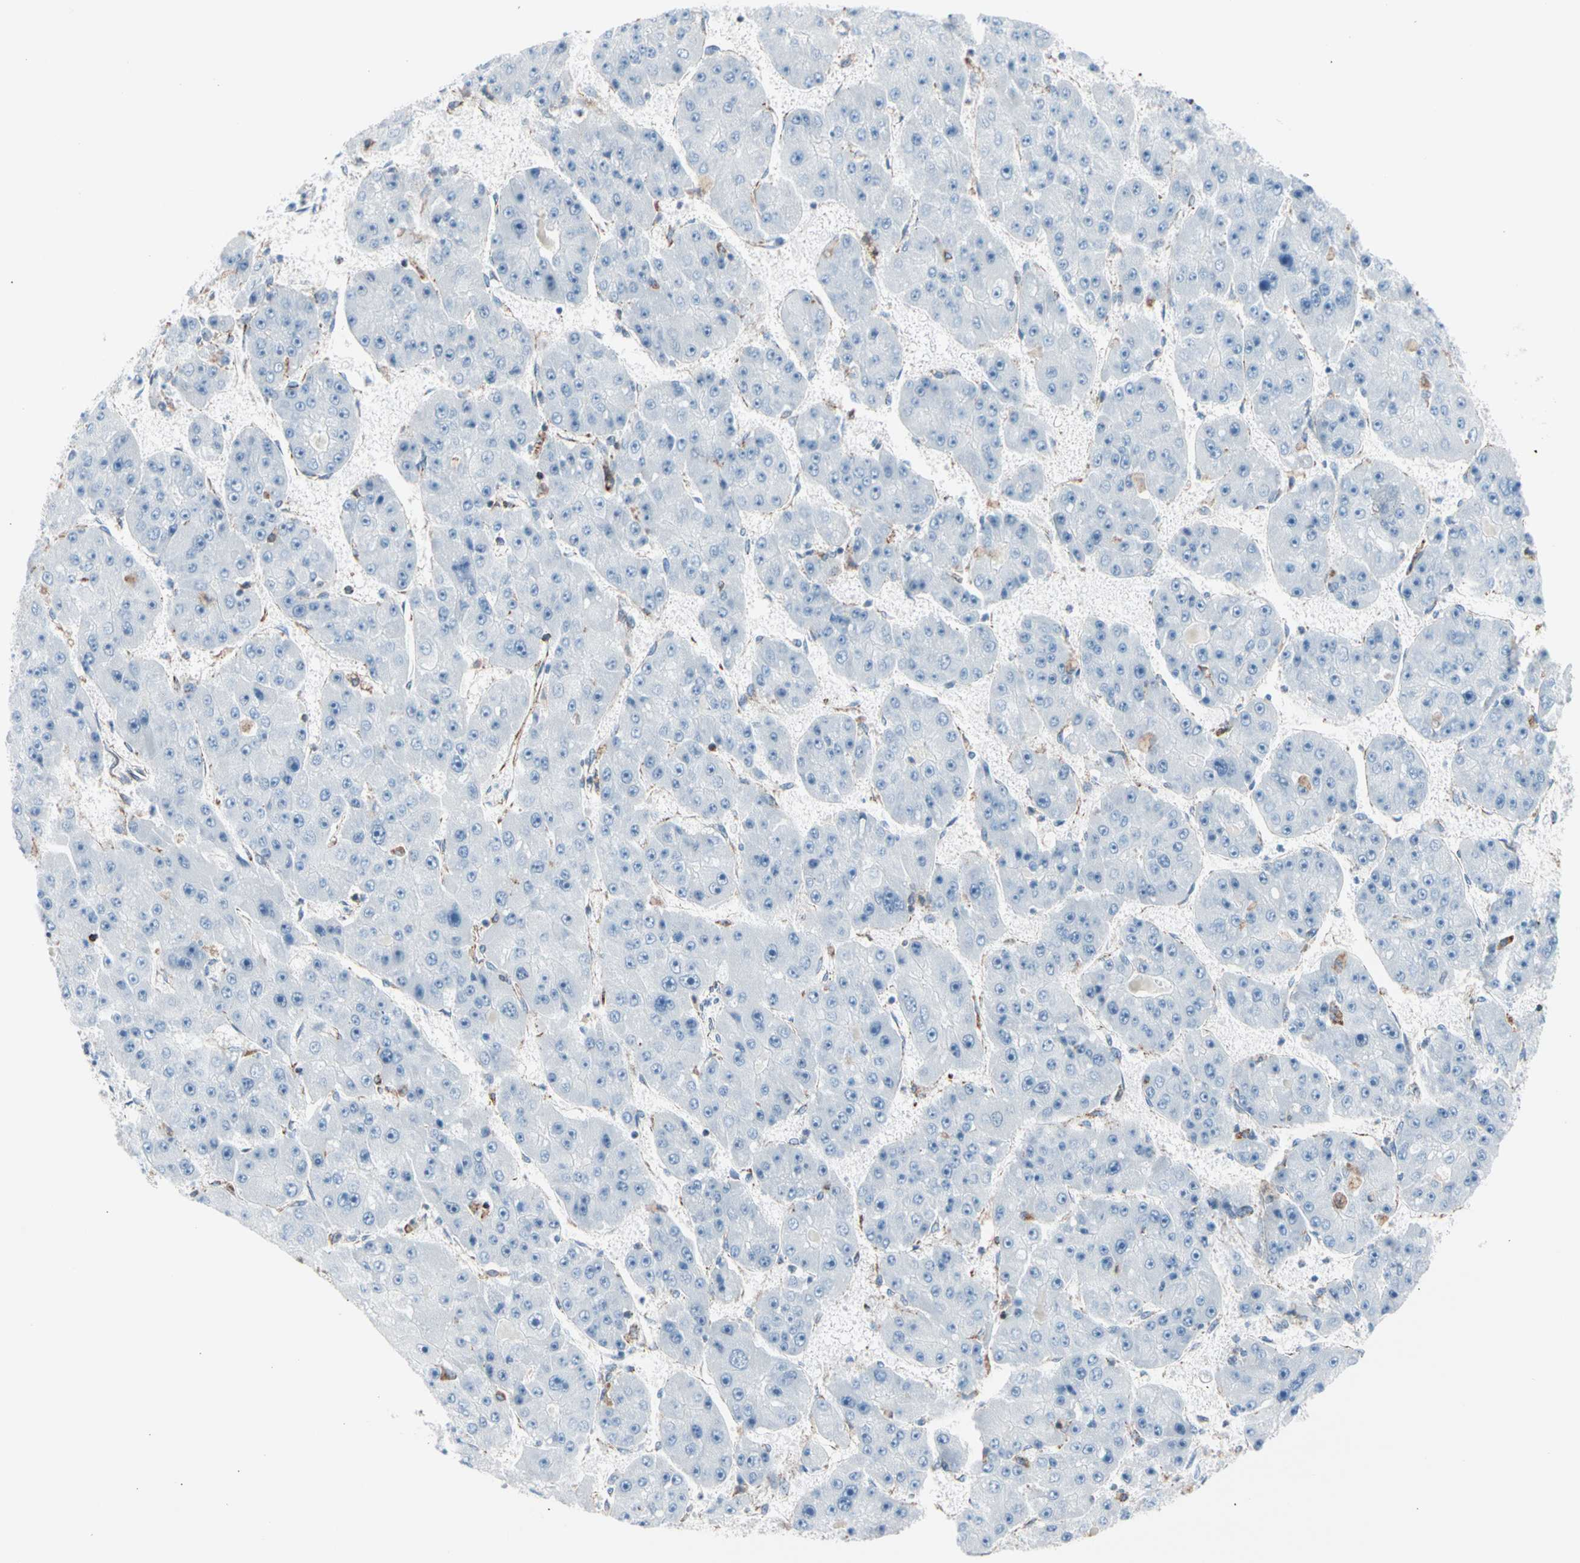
{"staining": {"intensity": "negative", "quantity": "none", "location": "none"}, "tissue": "liver cancer", "cell_type": "Tumor cells", "image_type": "cancer", "snomed": [{"axis": "morphology", "description": "Carcinoma, Hepatocellular, NOS"}, {"axis": "topography", "description": "Liver"}], "caption": "The immunohistochemistry (IHC) histopathology image has no significant staining in tumor cells of liver cancer tissue.", "gene": "HK1", "patient": {"sex": "female", "age": 61}}